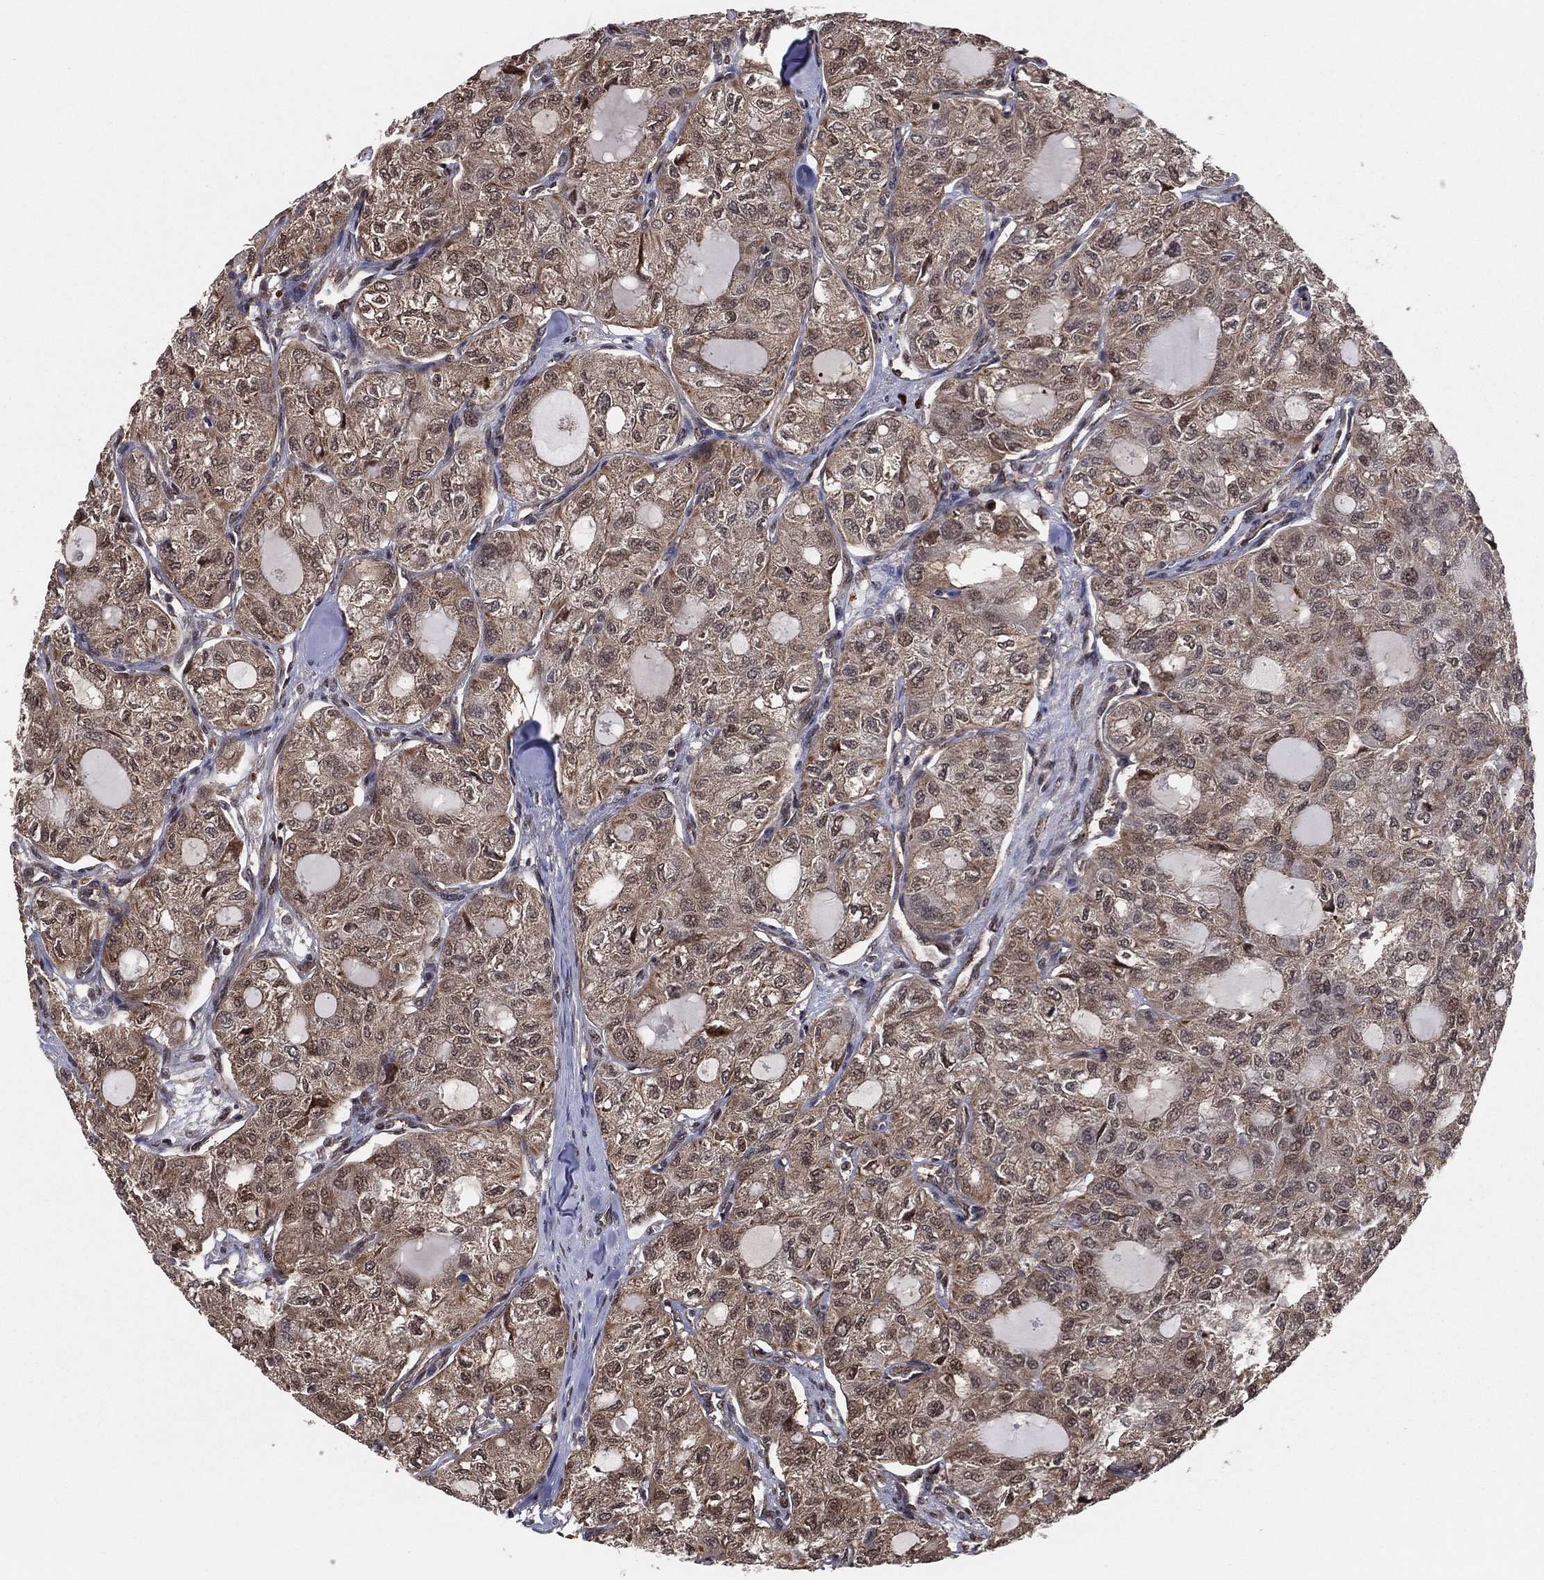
{"staining": {"intensity": "moderate", "quantity": ">75%", "location": "cytoplasmic/membranous"}, "tissue": "thyroid cancer", "cell_type": "Tumor cells", "image_type": "cancer", "snomed": [{"axis": "morphology", "description": "Follicular adenoma carcinoma, NOS"}, {"axis": "topography", "description": "Thyroid gland"}], "caption": "Protein expression by IHC demonstrates moderate cytoplasmic/membranous staining in about >75% of tumor cells in thyroid follicular adenoma carcinoma.", "gene": "ICOSLG", "patient": {"sex": "male", "age": 75}}